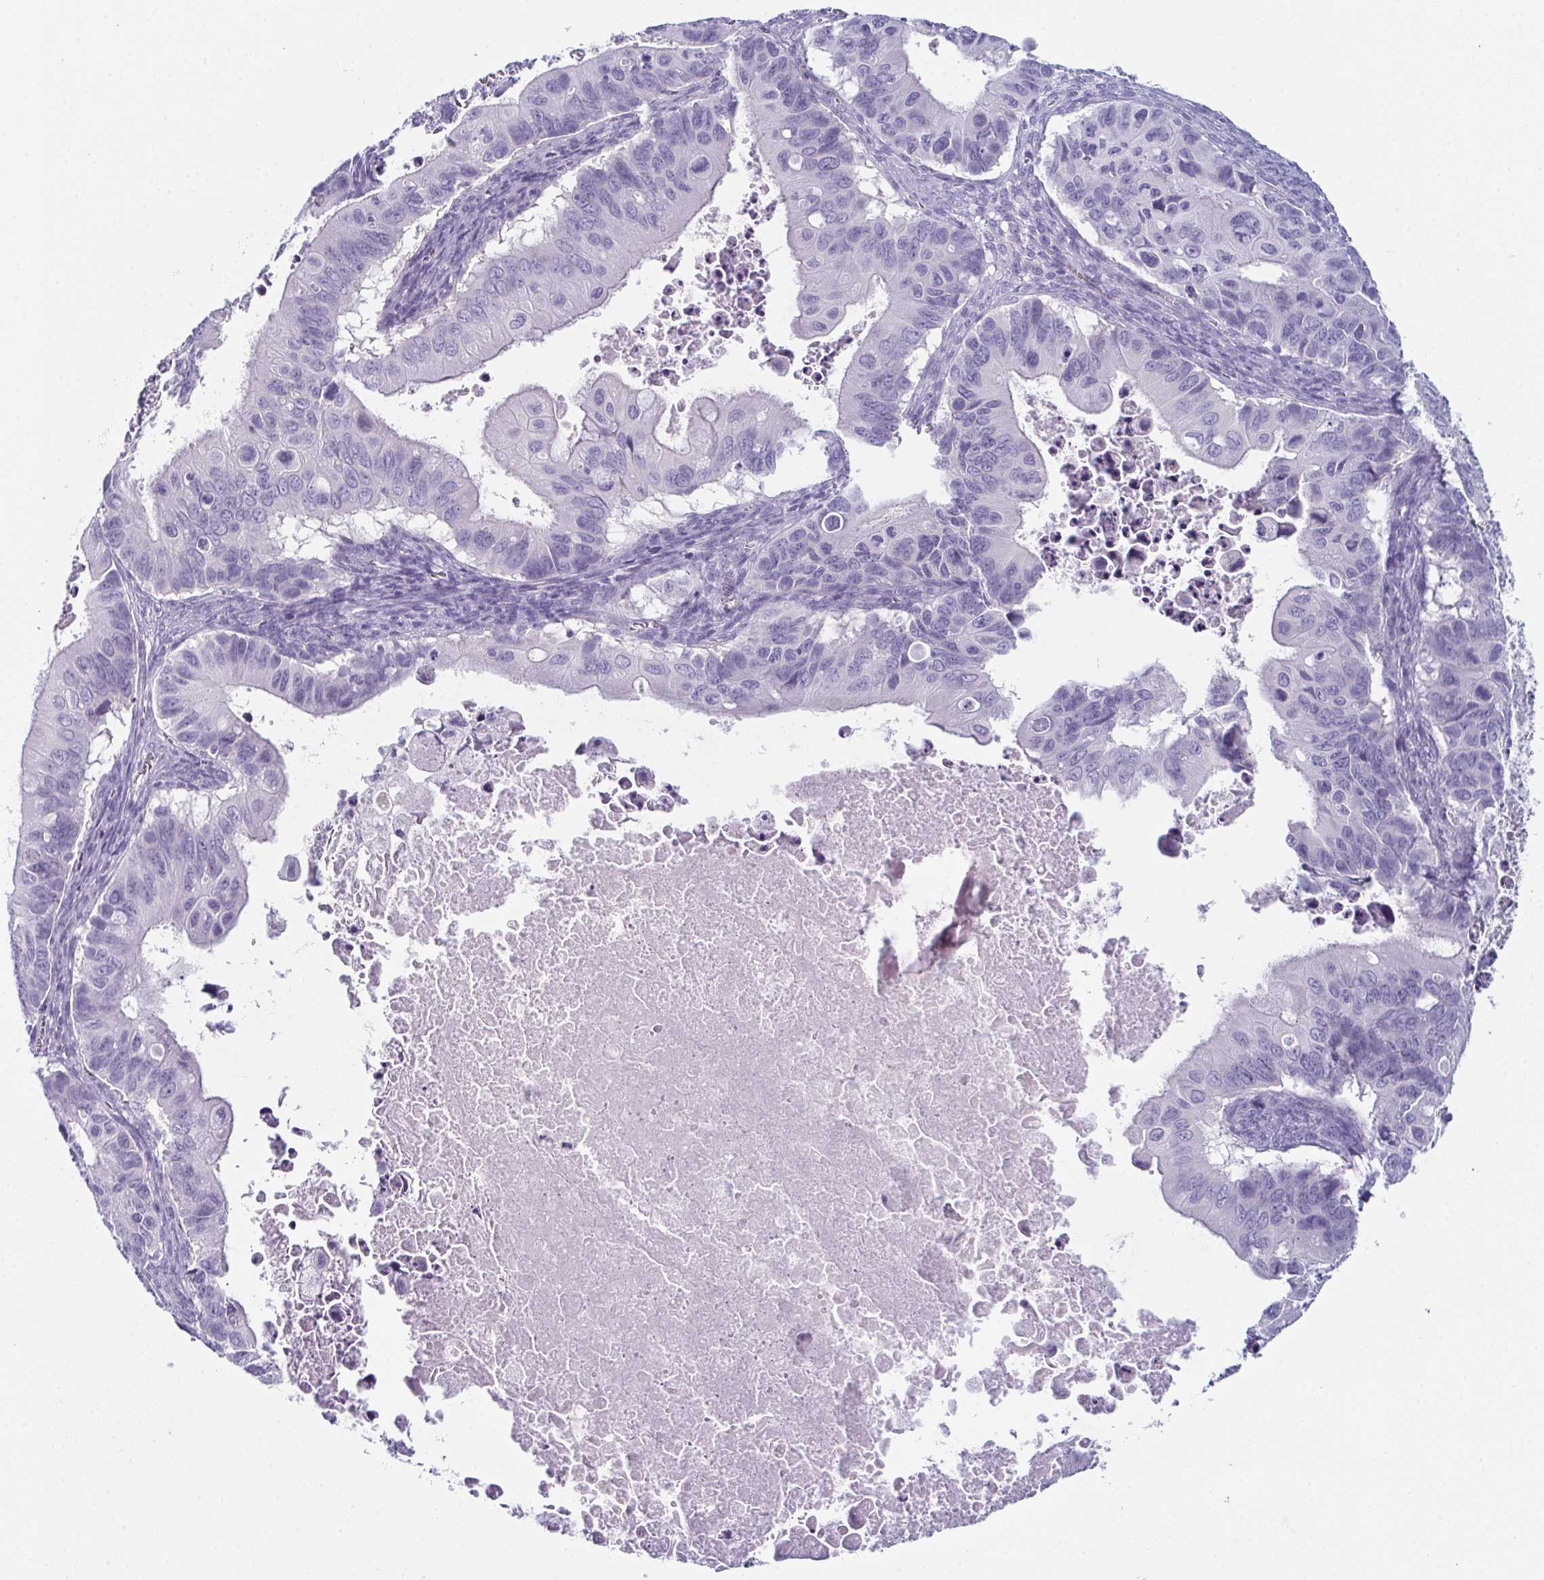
{"staining": {"intensity": "negative", "quantity": "none", "location": "none"}, "tissue": "ovarian cancer", "cell_type": "Tumor cells", "image_type": "cancer", "snomed": [{"axis": "morphology", "description": "Cystadenocarcinoma, mucinous, NOS"}, {"axis": "topography", "description": "Ovary"}], "caption": "Immunohistochemical staining of ovarian mucinous cystadenocarcinoma demonstrates no significant staining in tumor cells. (Brightfield microscopy of DAB IHC at high magnification).", "gene": "ENKUR", "patient": {"sex": "female", "age": 64}}